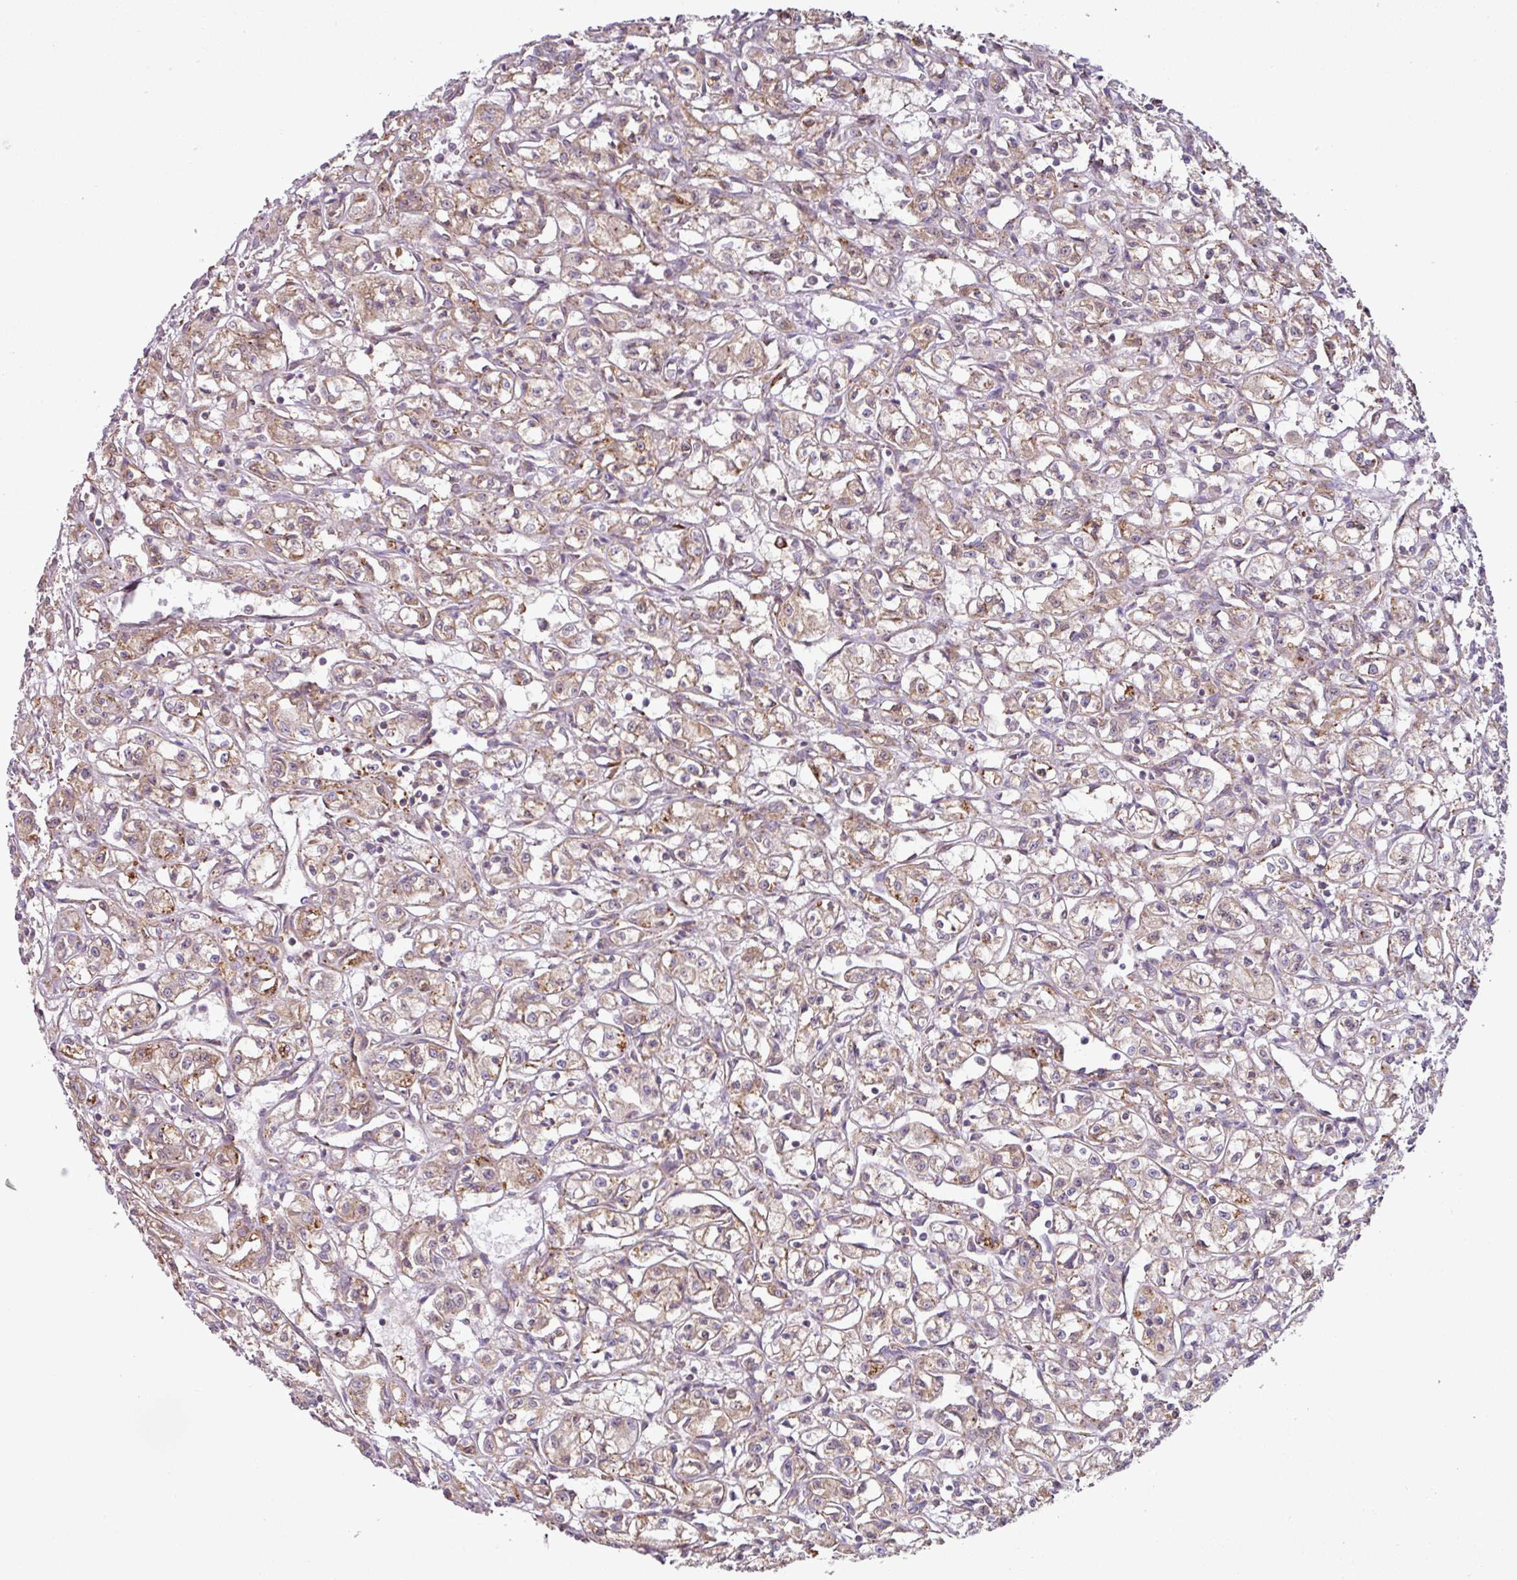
{"staining": {"intensity": "moderate", "quantity": "25%-75%", "location": "cytoplasmic/membranous"}, "tissue": "renal cancer", "cell_type": "Tumor cells", "image_type": "cancer", "snomed": [{"axis": "morphology", "description": "Adenocarcinoma, NOS"}, {"axis": "topography", "description": "Kidney"}], "caption": "Protein analysis of renal cancer (adenocarcinoma) tissue shows moderate cytoplasmic/membranous staining in about 25%-75% of tumor cells.", "gene": "SLC39A7", "patient": {"sex": "male", "age": 56}}